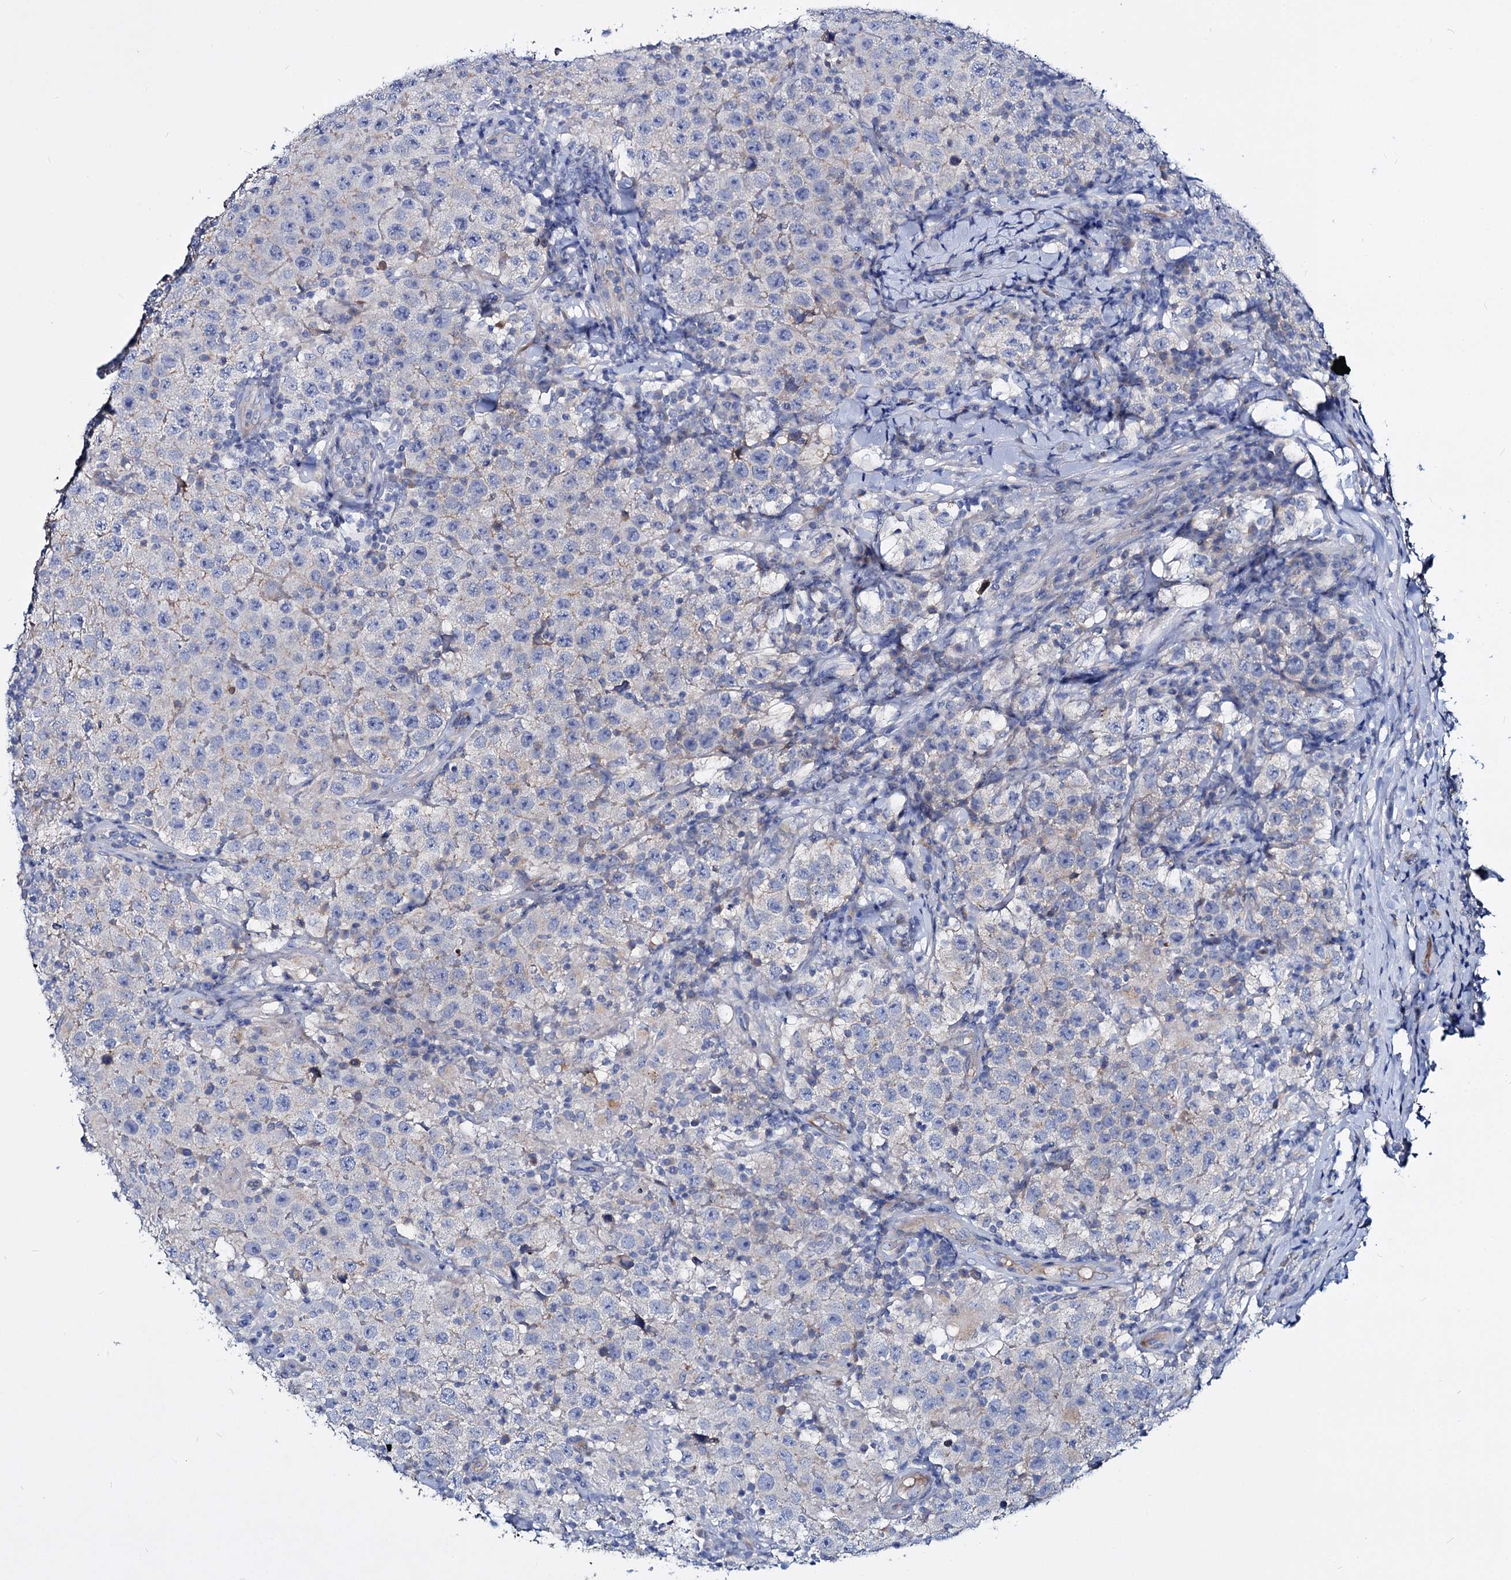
{"staining": {"intensity": "negative", "quantity": "none", "location": "none"}, "tissue": "testis cancer", "cell_type": "Tumor cells", "image_type": "cancer", "snomed": [{"axis": "morphology", "description": "Normal tissue, NOS"}, {"axis": "morphology", "description": "Urothelial carcinoma, High grade"}, {"axis": "morphology", "description": "Seminoma, NOS"}, {"axis": "morphology", "description": "Carcinoma, Embryonal, NOS"}, {"axis": "topography", "description": "Urinary bladder"}, {"axis": "topography", "description": "Testis"}], "caption": "The histopathology image displays no staining of tumor cells in testis cancer (embryonal carcinoma).", "gene": "DYDC2", "patient": {"sex": "male", "age": 41}}